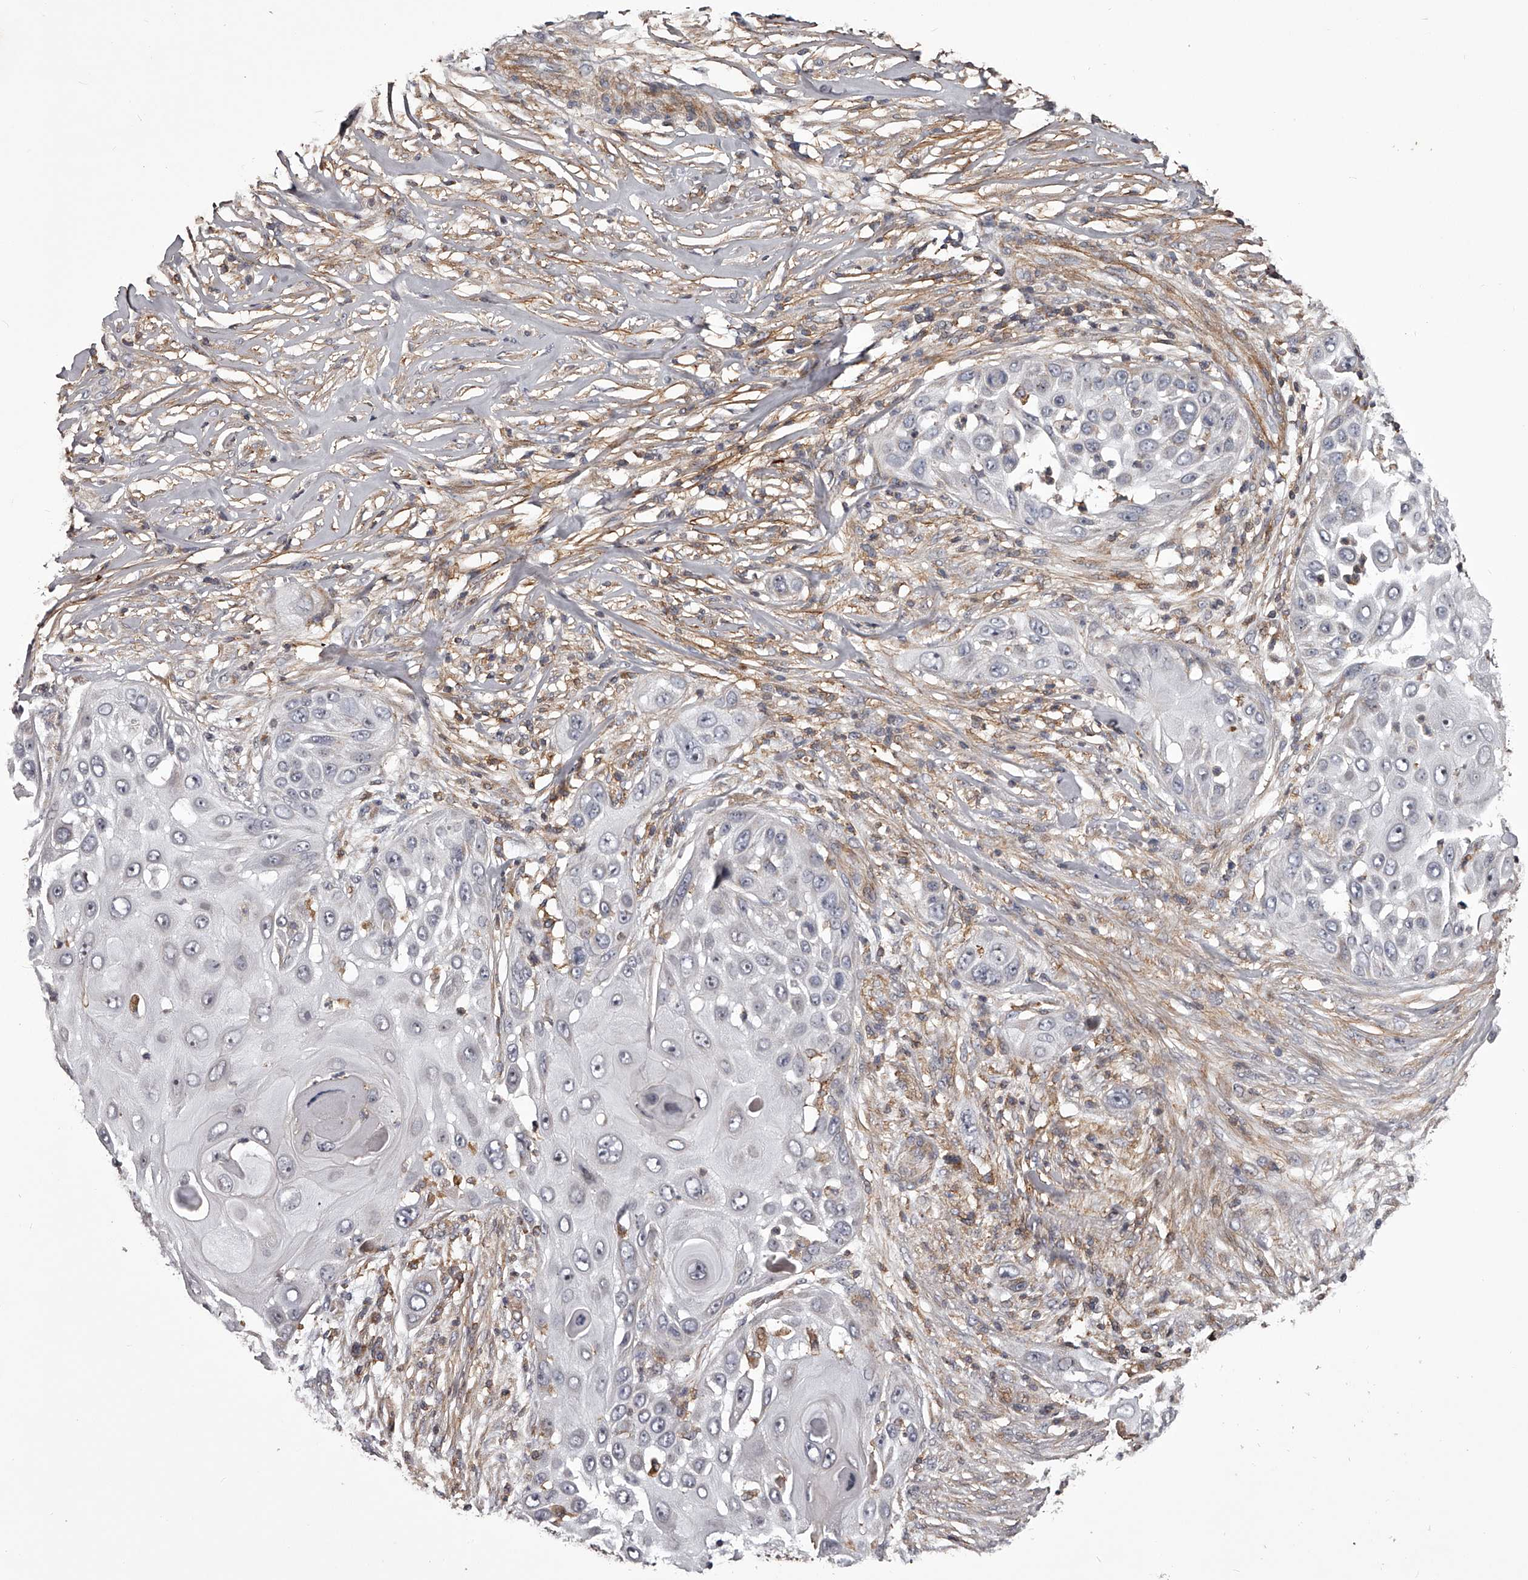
{"staining": {"intensity": "negative", "quantity": "none", "location": "none"}, "tissue": "skin cancer", "cell_type": "Tumor cells", "image_type": "cancer", "snomed": [{"axis": "morphology", "description": "Squamous cell carcinoma, NOS"}, {"axis": "topography", "description": "Skin"}], "caption": "High magnification brightfield microscopy of squamous cell carcinoma (skin) stained with DAB (brown) and counterstained with hematoxylin (blue): tumor cells show no significant positivity. (IHC, brightfield microscopy, high magnification).", "gene": "RRP36", "patient": {"sex": "female", "age": 44}}